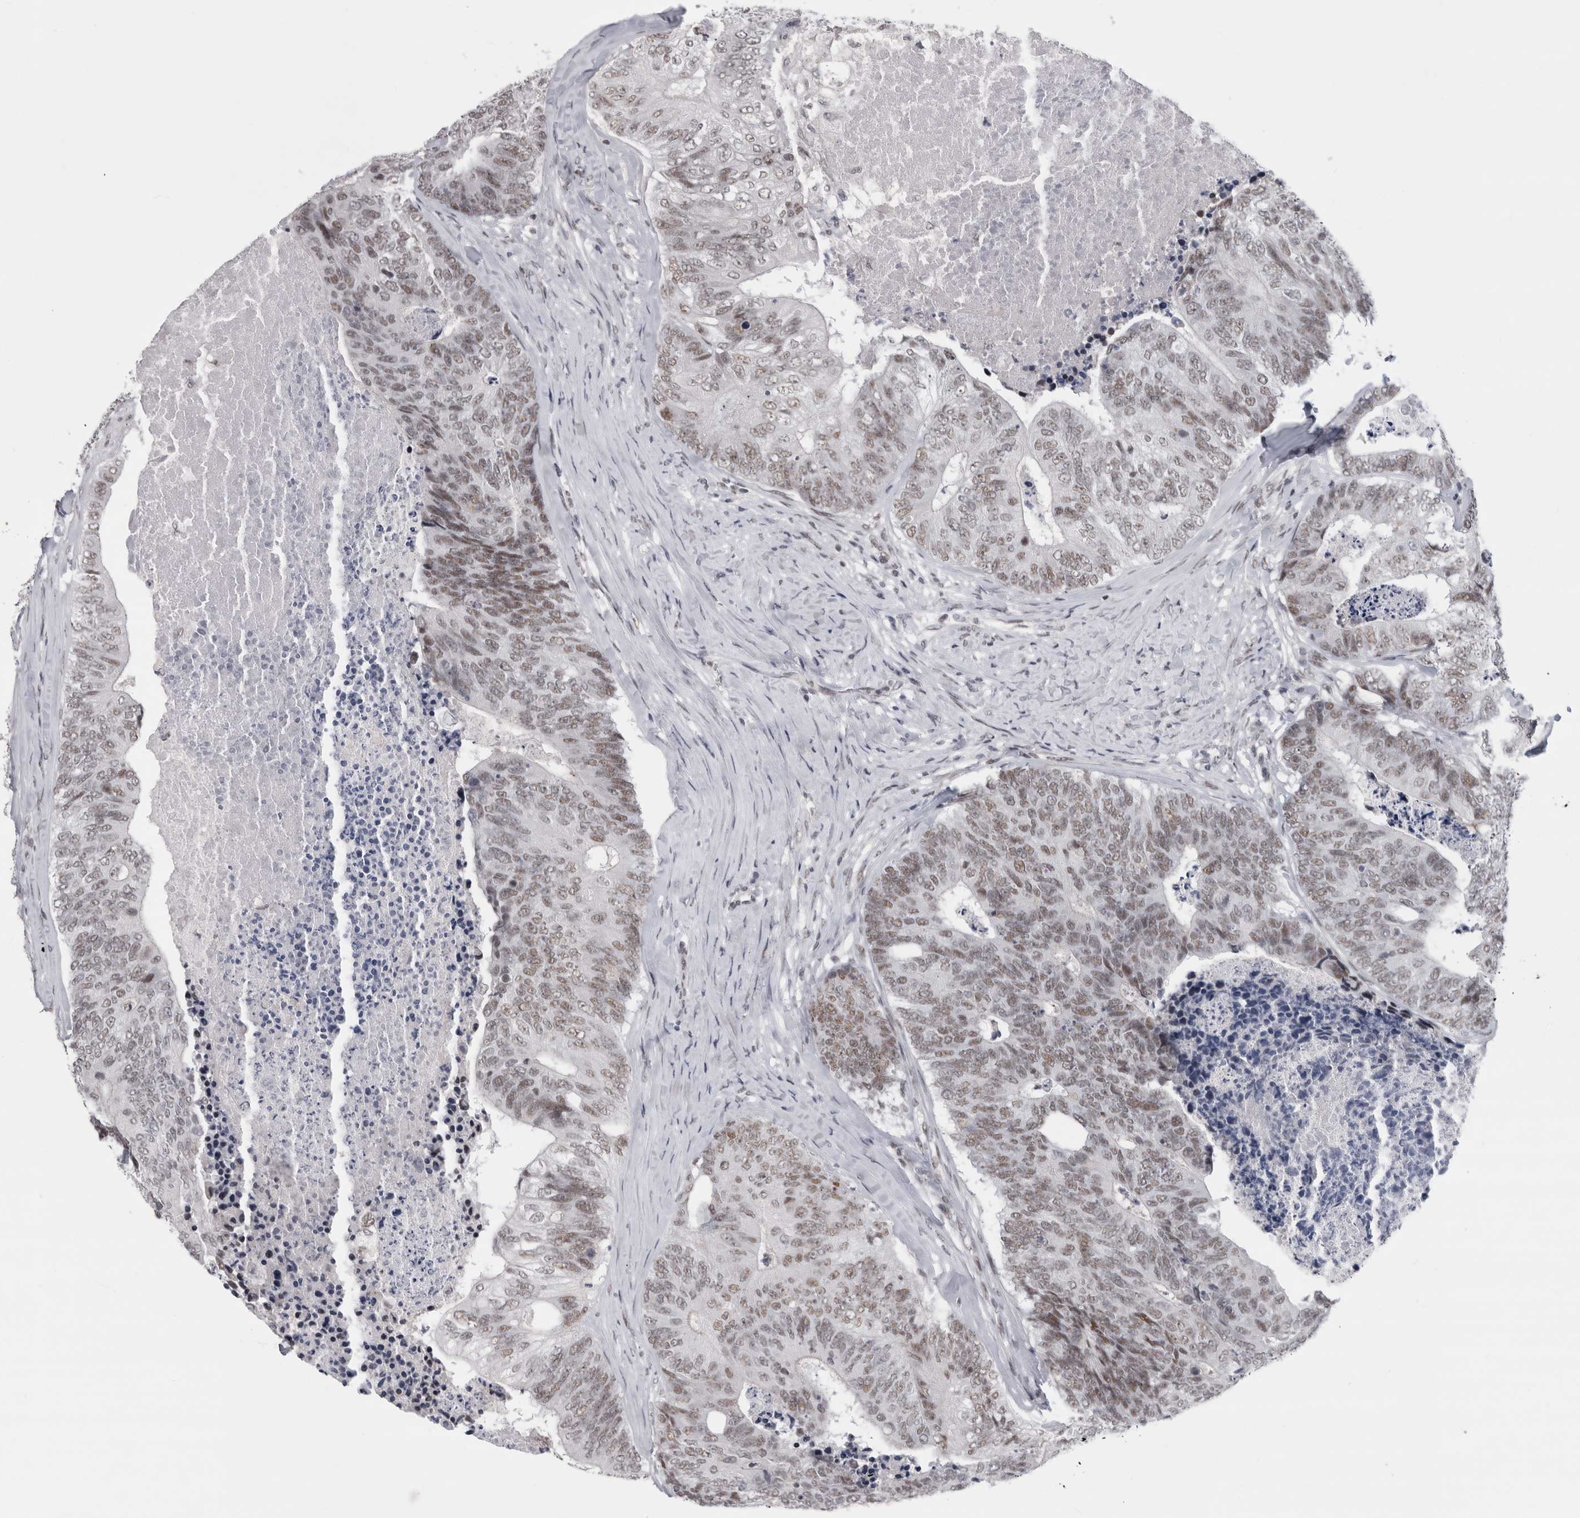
{"staining": {"intensity": "weak", "quantity": ">75%", "location": "nuclear"}, "tissue": "colorectal cancer", "cell_type": "Tumor cells", "image_type": "cancer", "snomed": [{"axis": "morphology", "description": "Adenocarcinoma, NOS"}, {"axis": "topography", "description": "Colon"}], "caption": "Tumor cells exhibit low levels of weak nuclear expression in approximately >75% of cells in human colorectal cancer. The protein of interest is shown in brown color, while the nuclei are stained blue.", "gene": "ARID4B", "patient": {"sex": "female", "age": 67}}